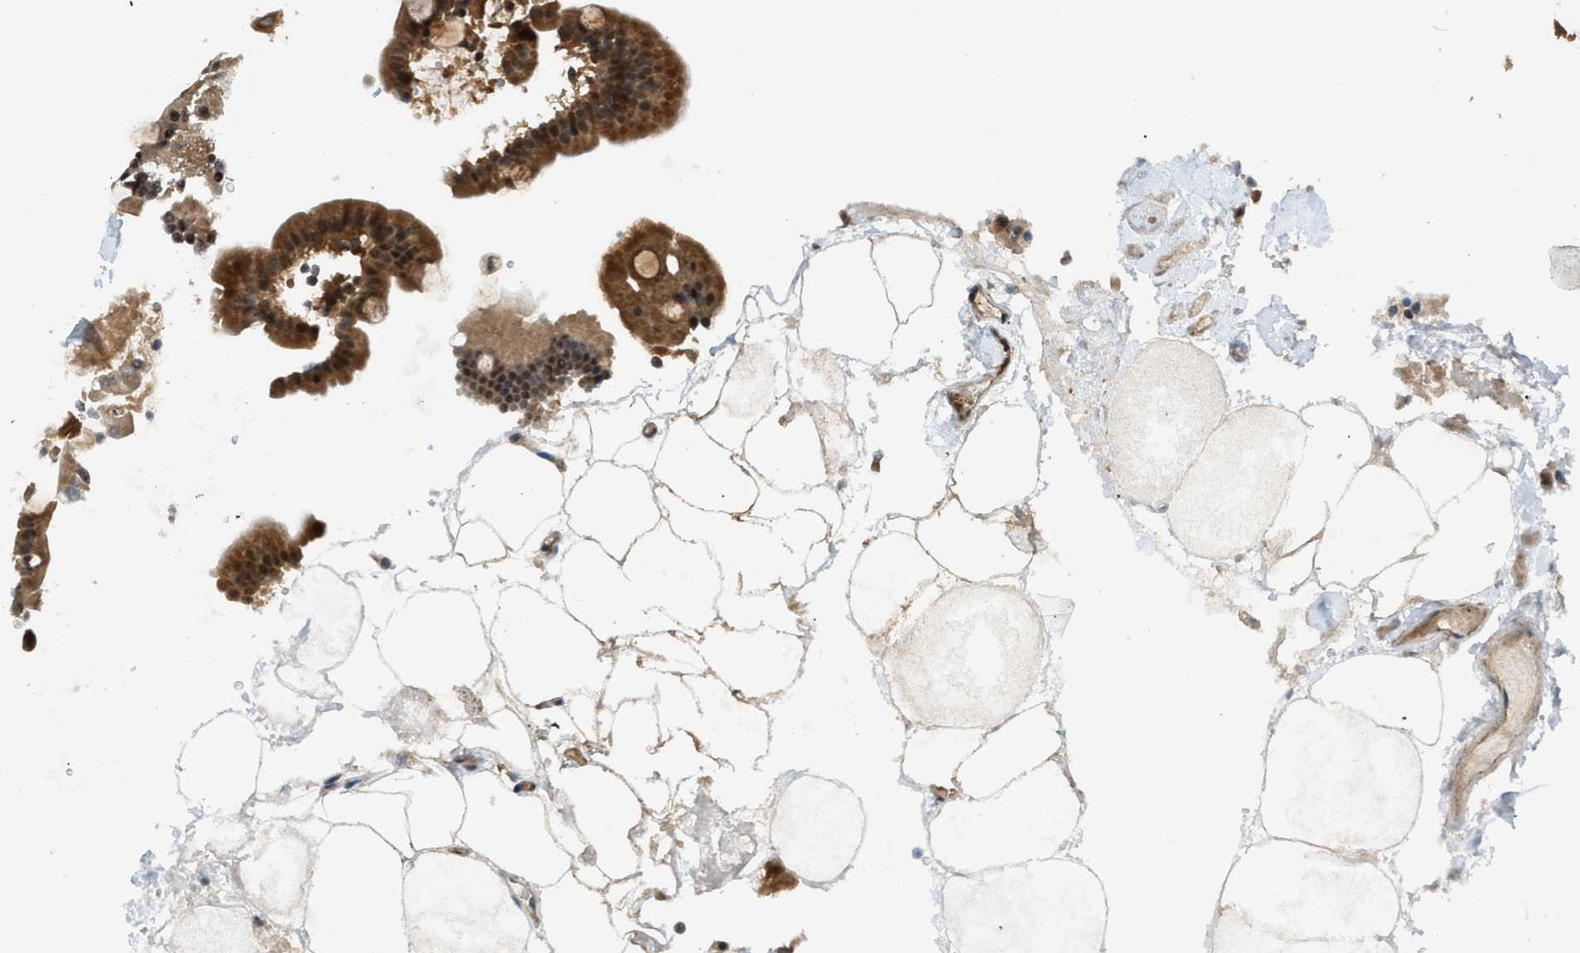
{"staining": {"intensity": "strong", "quantity": ">75%", "location": "cytoplasmic/membranous"}, "tissue": "duodenum", "cell_type": "Glandular cells", "image_type": "normal", "snomed": [{"axis": "morphology", "description": "Normal tissue, NOS"}, {"axis": "topography", "description": "Duodenum"}], "caption": "The photomicrograph demonstrates immunohistochemical staining of unremarkable duodenum. There is strong cytoplasmic/membranous positivity is appreciated in about >75% of glandular cells.", "gene": "EIF2AK3", "patient": {"sex": "male", "age": 54}}